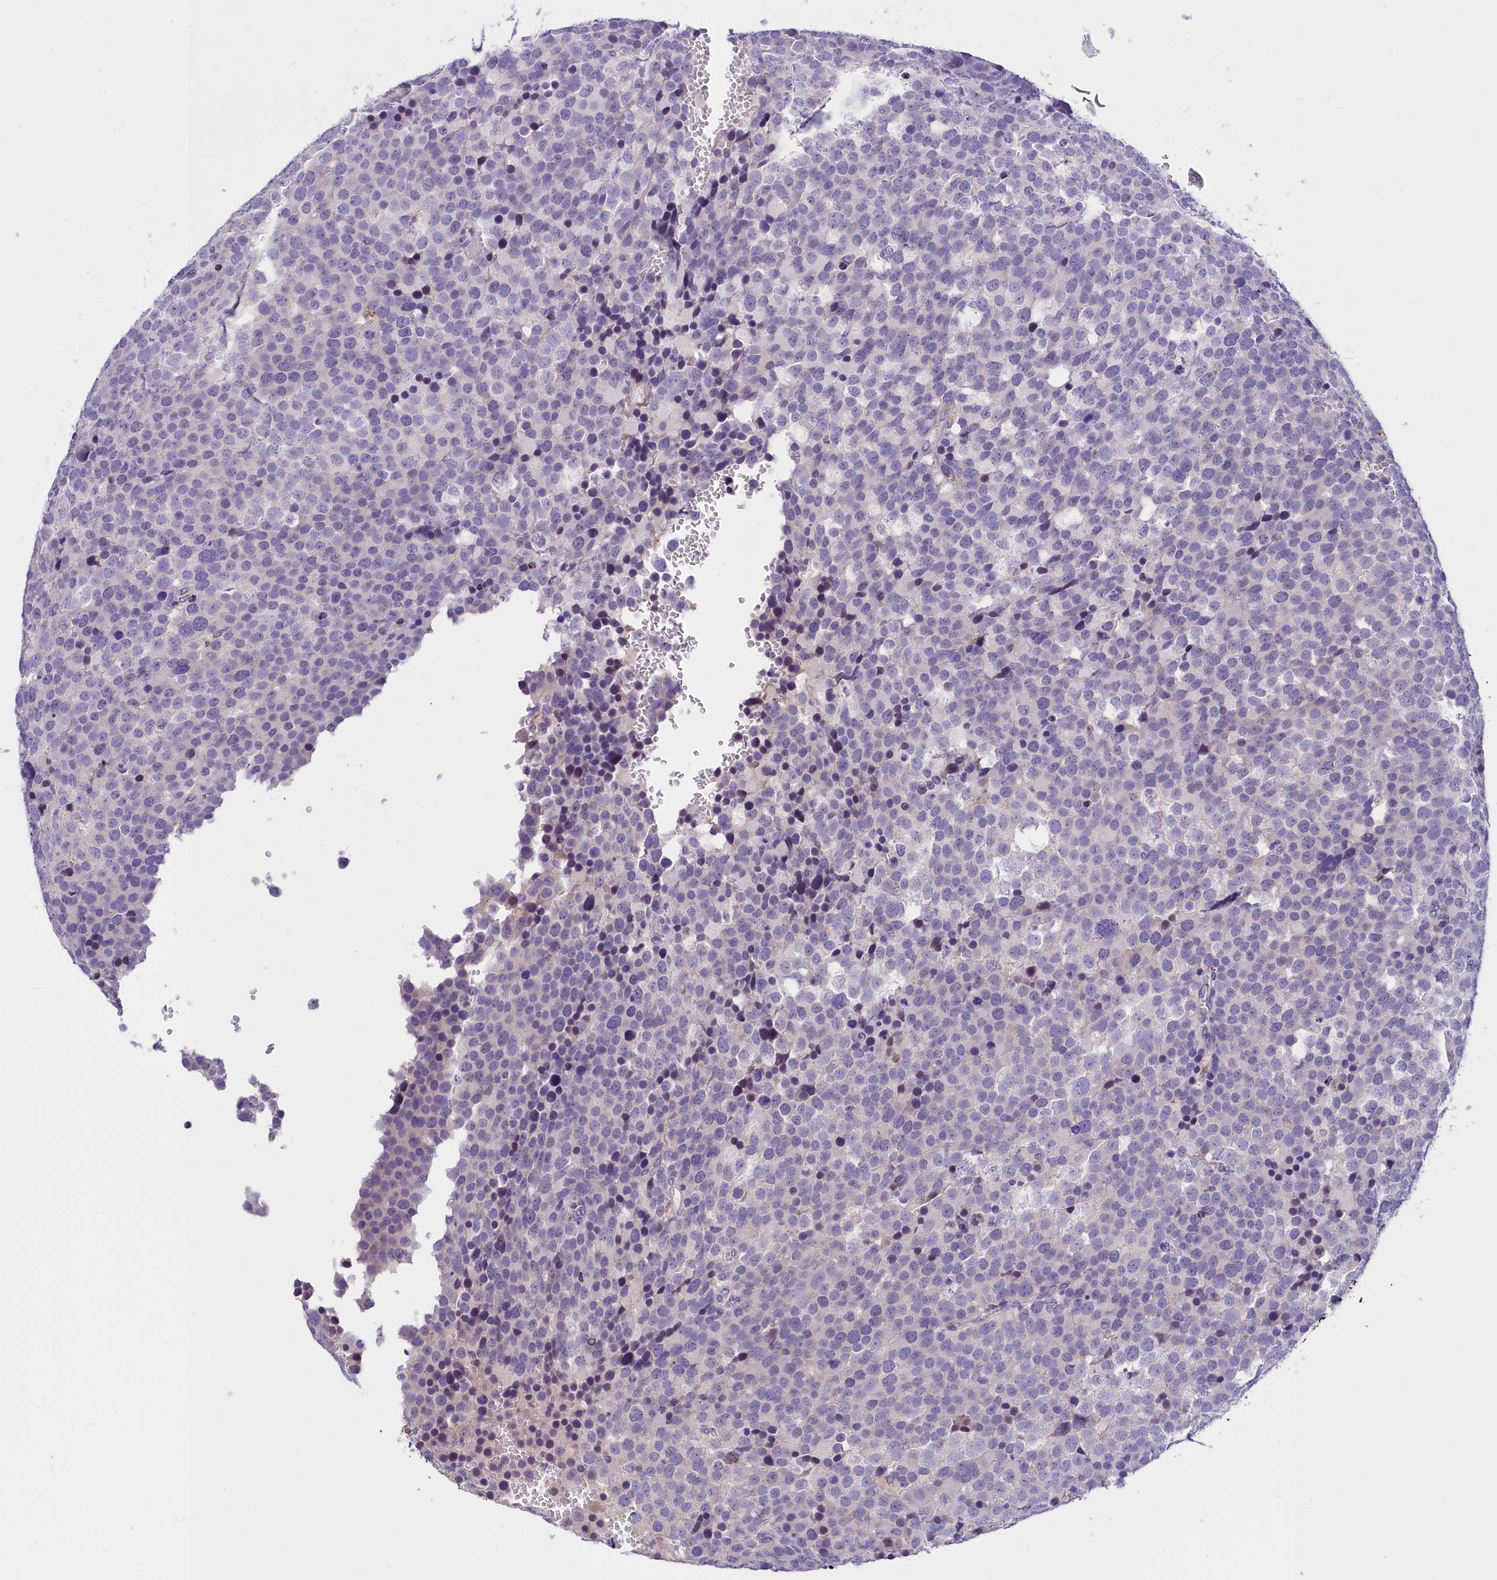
{"staining": {"intensity": "negative", "quantity": "none", "location": "none"}, "tissue": "testis cancer", "cell_type": "Tumor cells", "image_type": "cancer", "snomed": [{"axis": "morphology", "description": "Seminoma, NOS"}, {"axis": "topography", "description": "Testis"}], "caption": "High magnification brightfield microscopy of testis cancer (seminoma) stained with DAB (brown) and counterstained with hematoxylin (blue): tumor cells show no significant positivity.", "gene": "ABAT", "patient": {"sex": "male", "age": 71}}